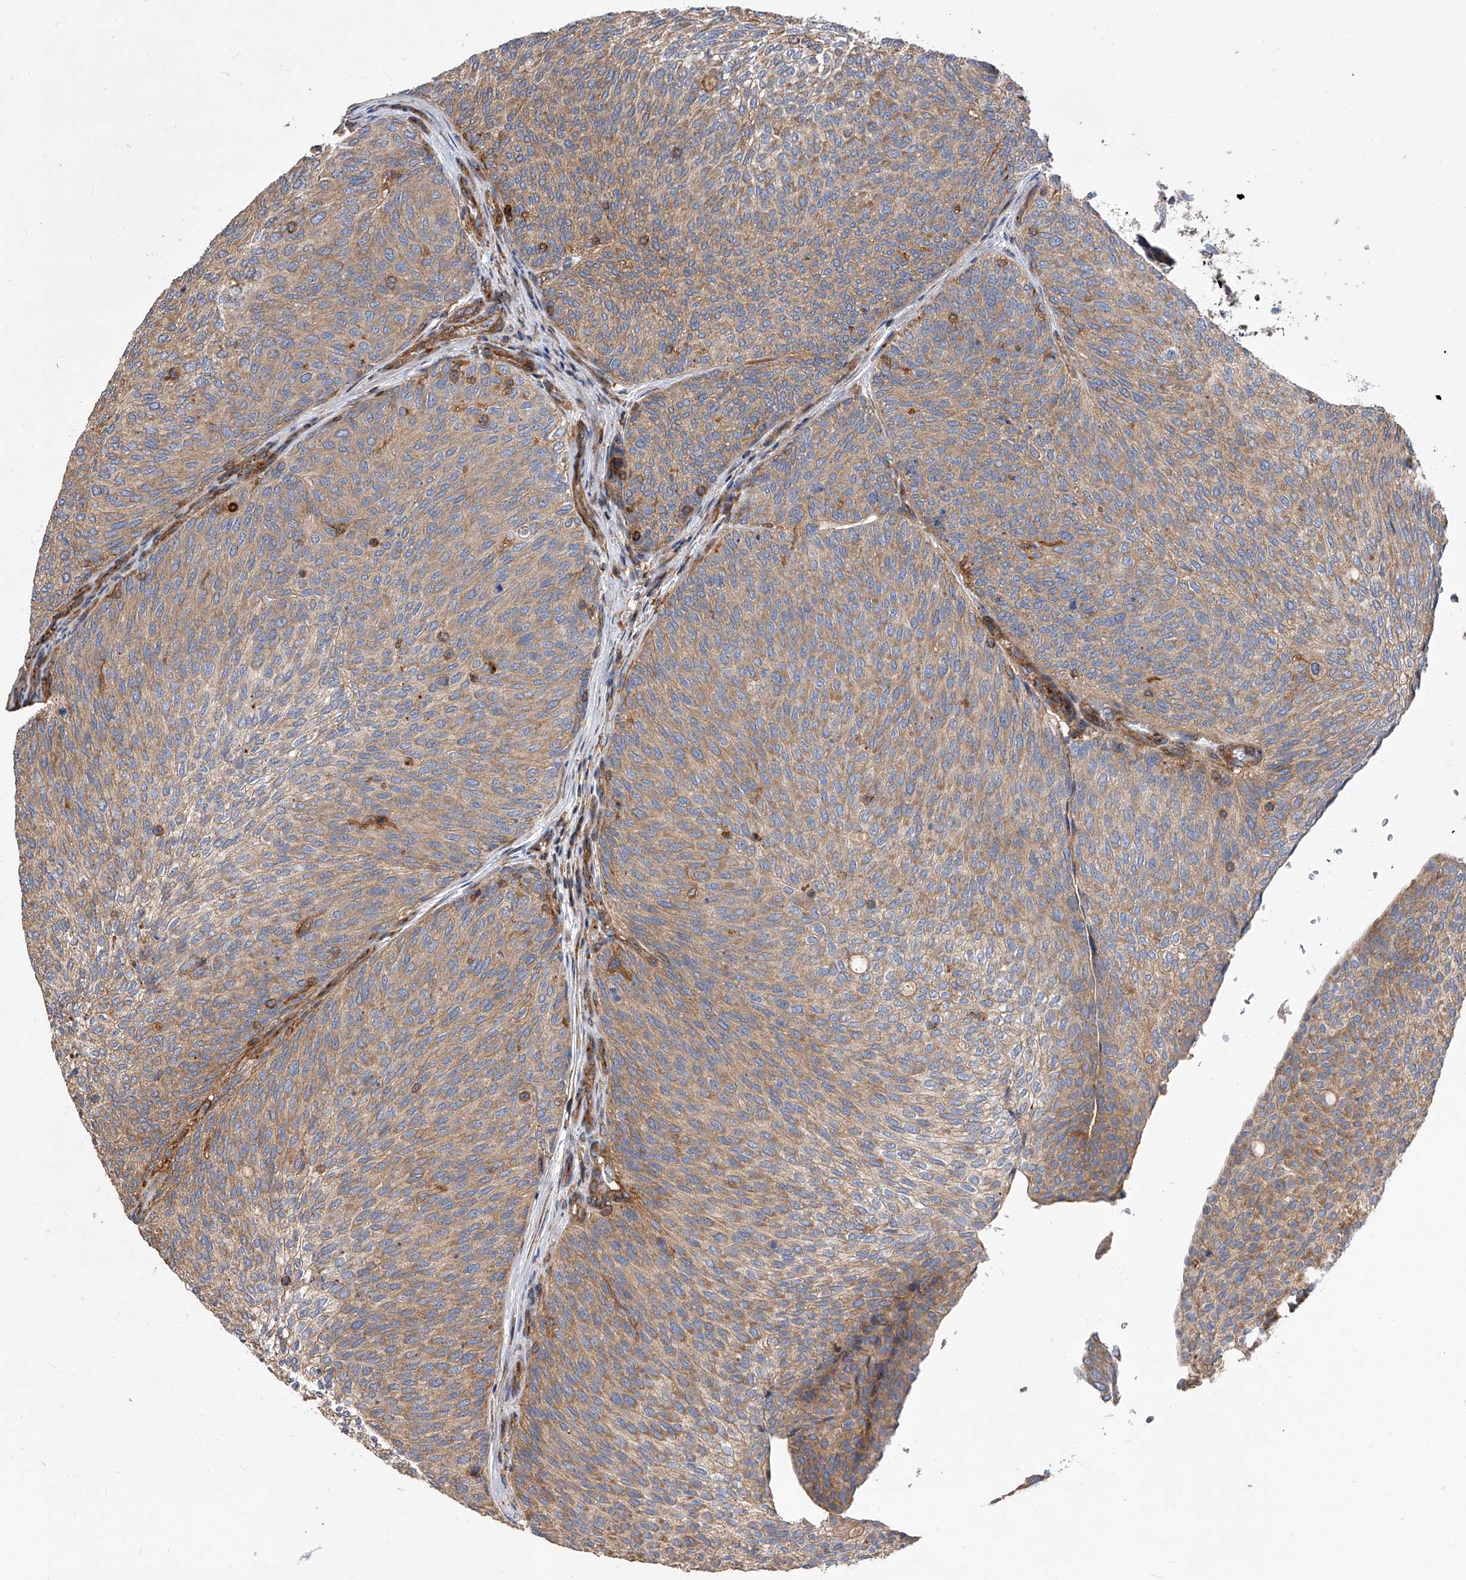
{"staining": {"intensity": "moderate", "quantity": ">75%", "location": "cytoplasmic/membranous"}, "tissue": "urothelial cancer", "cell_type": "Tumor cells", "image_type": "cancer", "snomed": [{"axis": "morphology", "description": "Urothelial carcinoma, Low grade"}, {"axis": "topography", "description": "Urinary bladder"}], "caption": "Tumor cells exhibit medium levels of moderate cytoplasmic/membranous staining in approximately >75% of cells in urothelial cancer.", "gene": "PISD", "patient": {"sex": "female", "age": 79}}